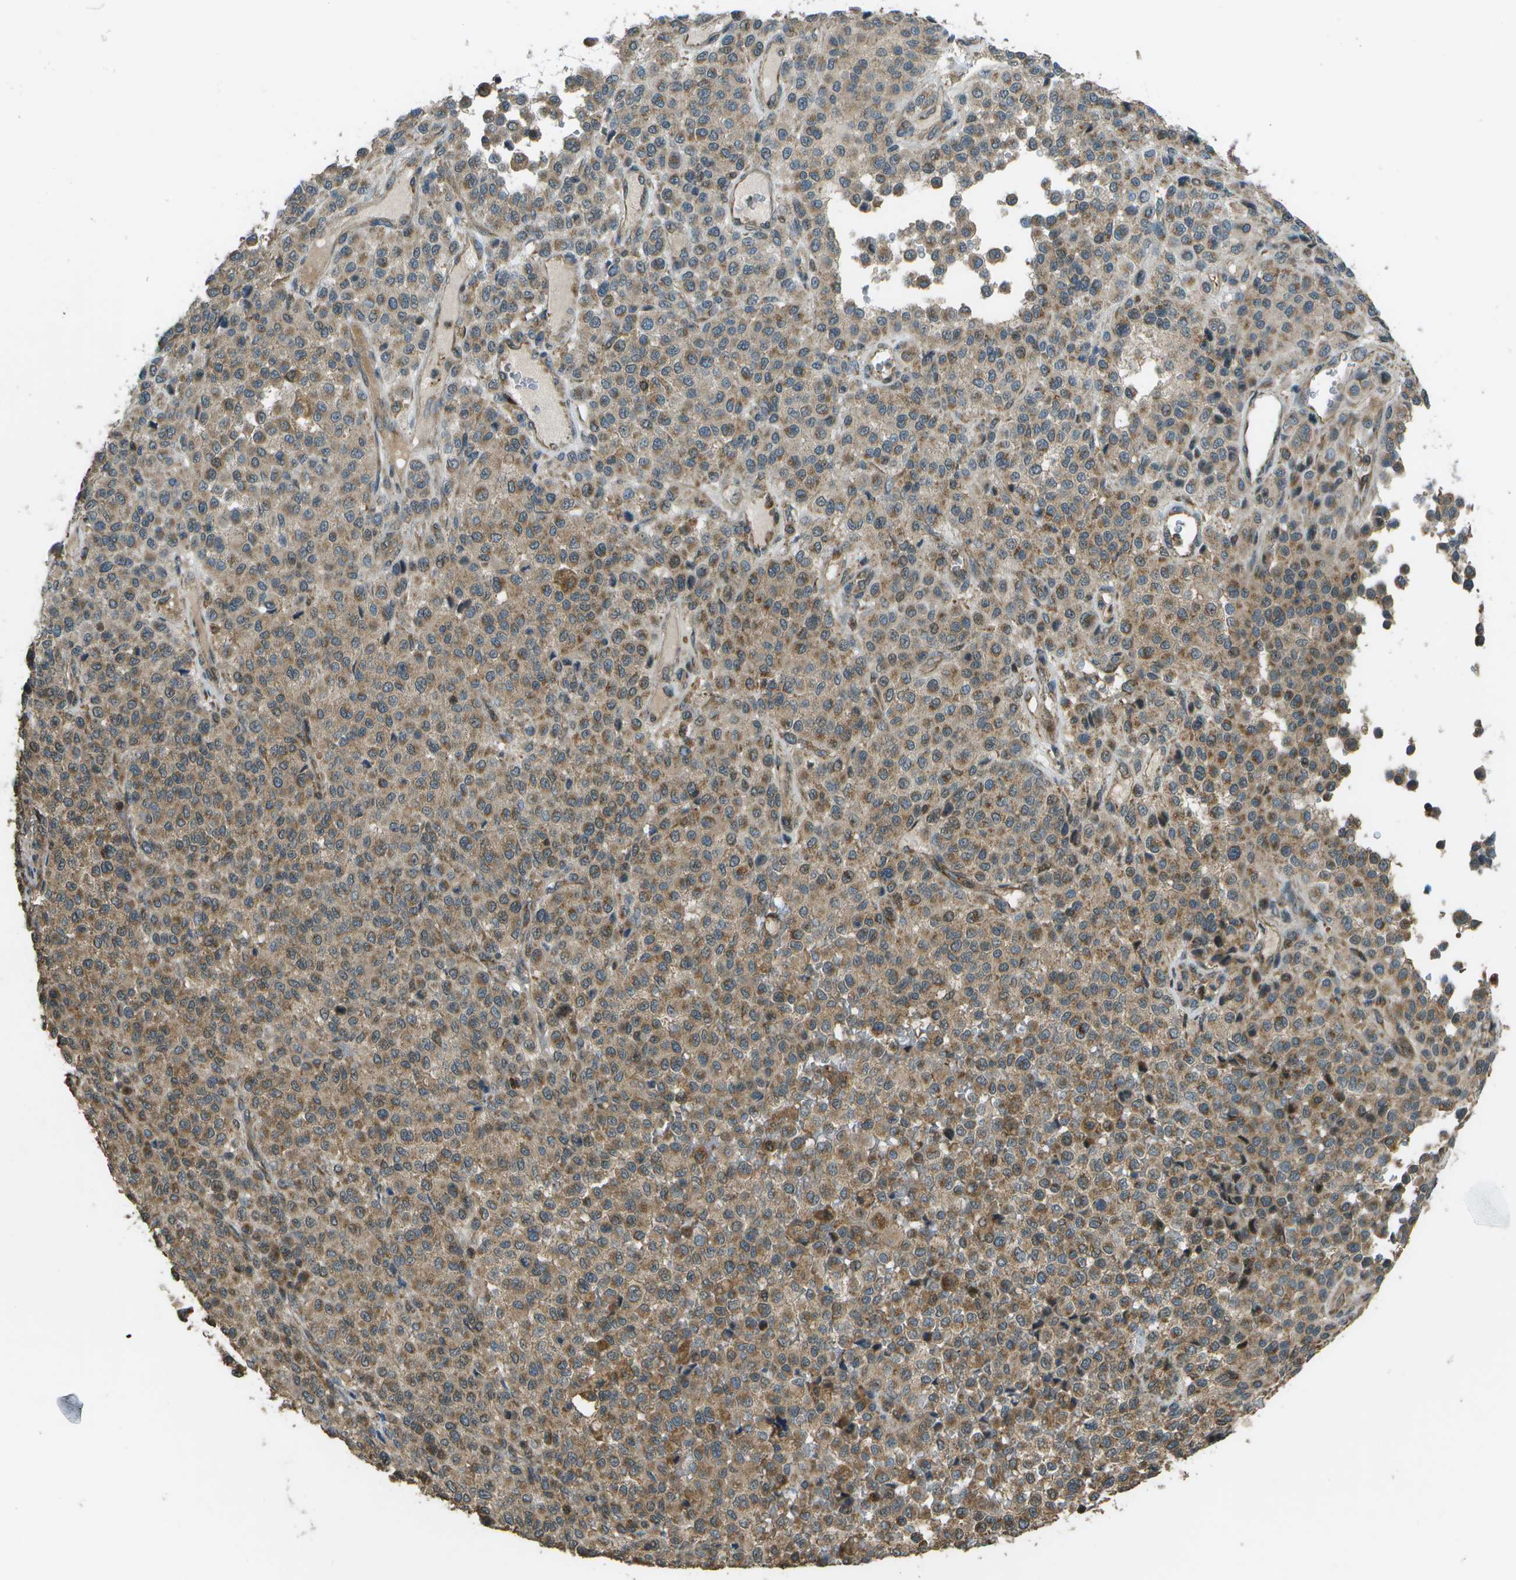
{"staining": {"intensity": "moderate", "quantity": ">75%", "location": "cytoplasmic/membranous"}, "tissue": "melanoma", "cell_type": "Tumor cells", "image_type": "cancer", "snomed": [{"axis": "morphology", "description": "Malignant melanoma, Metastatic site"}, {"axis": "topography", "description": "Pancreas"}], "caption": "This photomicrograph reveals IHC staining of melanoma, with medium moderate cytoplasmic/membranous expression in about >75% of tumor cells.", "gene": "PLPBP", "patient": {"sex": "female", "age": 30}}